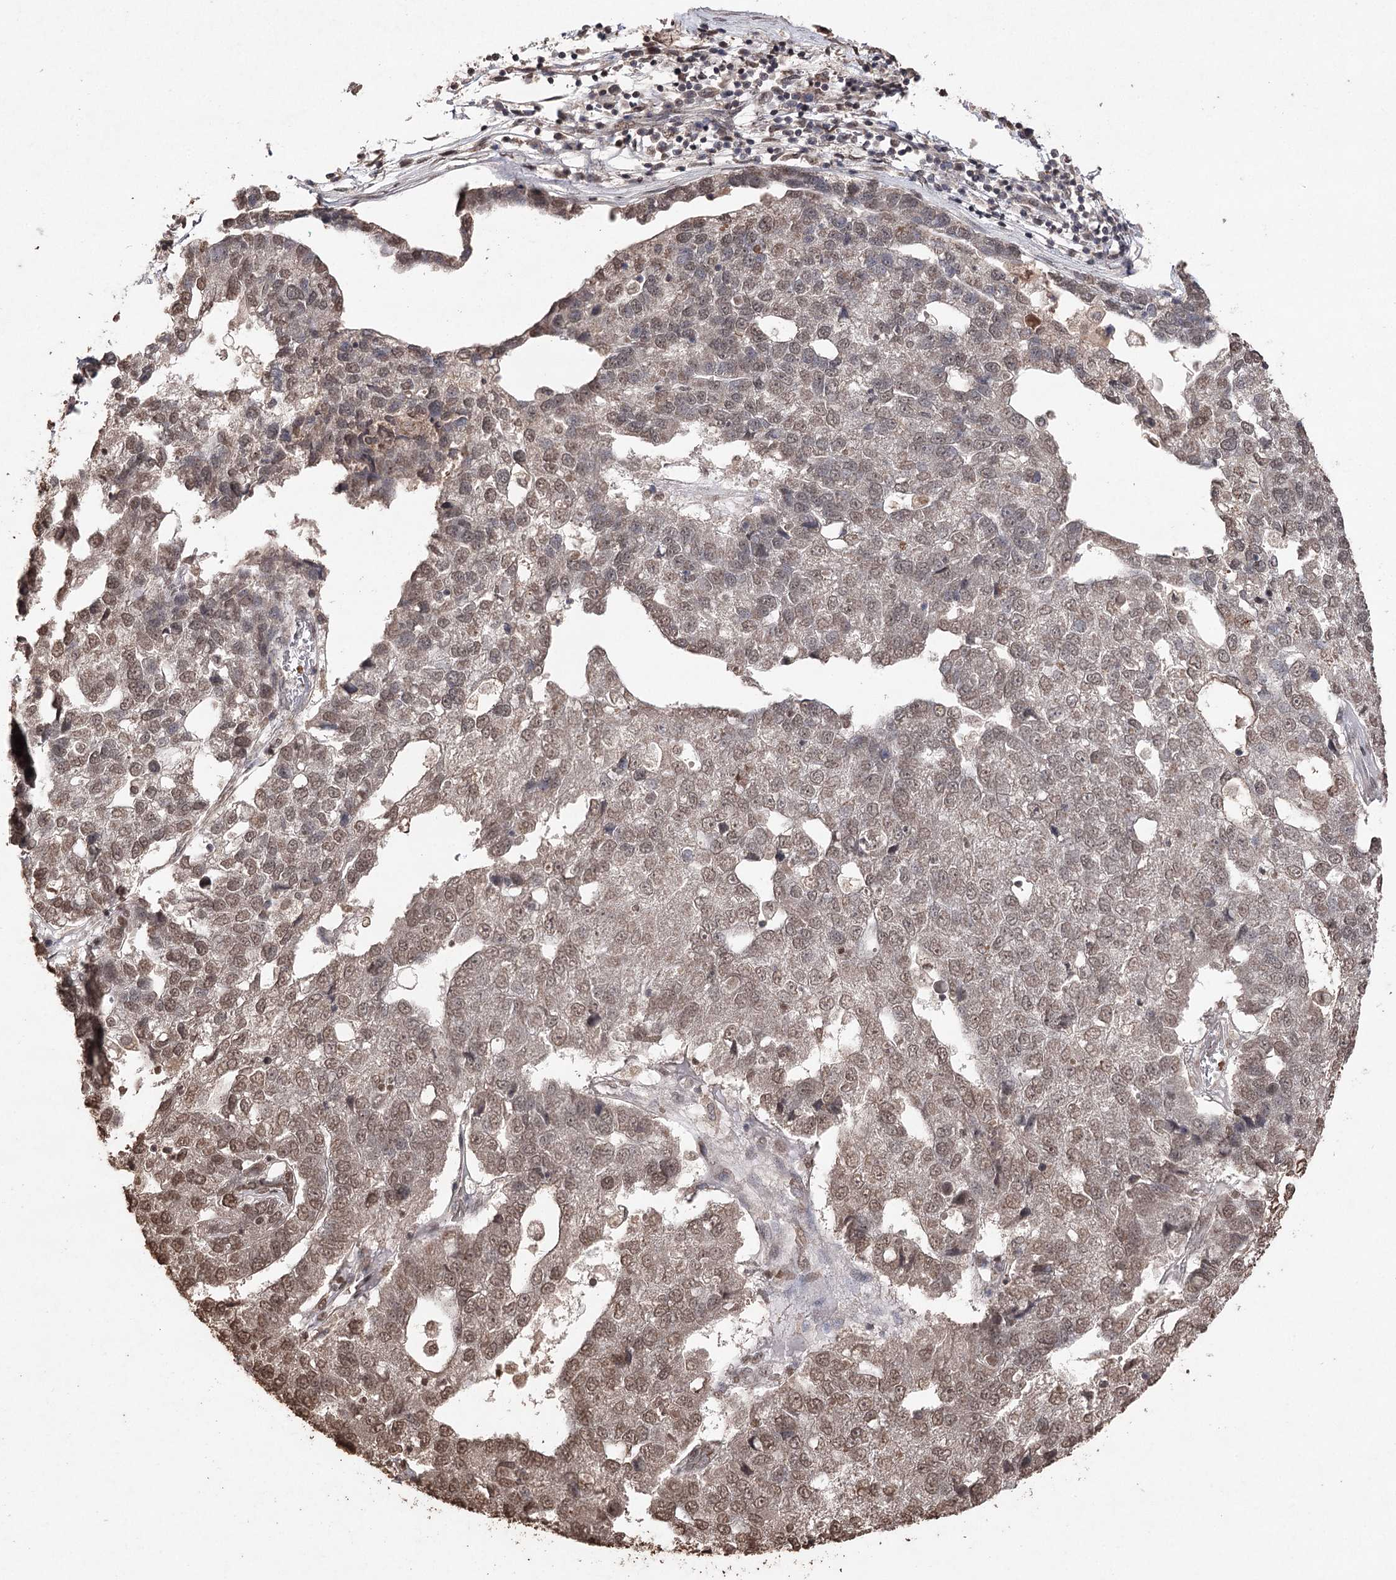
{"staining": {"intensity": "moderate", "quantity": "25%-75%", "location": "nuclear"}, "tissue": "pancreatic cancer", "cell_type": "Tumor cells", "image_type": "cancer", "snomed": [{"axis": "morphology", "description": "Adenocarcinoma, NOS"}, {"axis": "topography", "description": "Pancreas"}], "caption": "About 25%-75% of tumor cells in human pancreatic cancer demonstrate moderate nuclear protein staining as visualized by brown immunohistochemical staining.", "gene": "ATG14", "patient": {"sex": "female", "age": 61}}